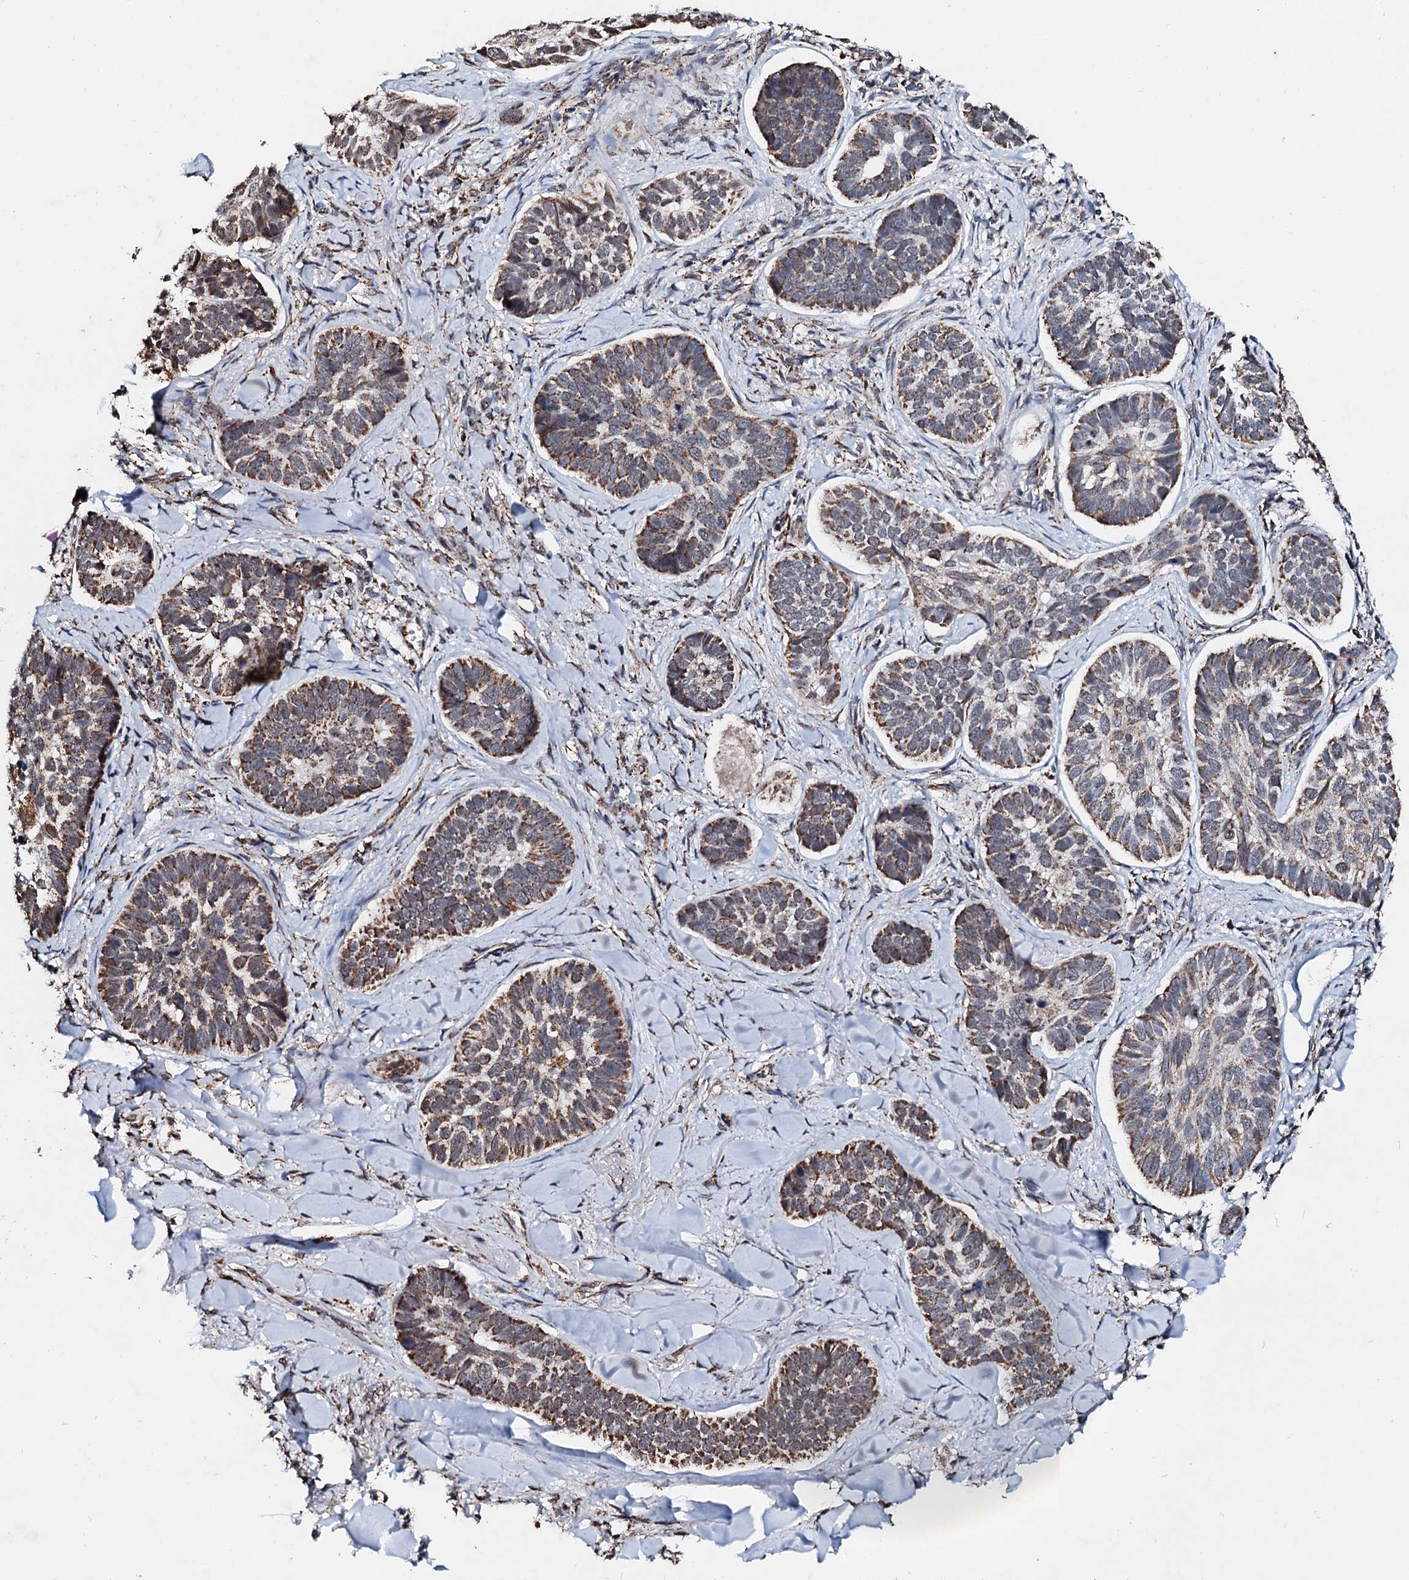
{"staining": {"intensity": "moderate", "quantity": ">75%", "location": "cytoplasmic/membranous"}, "tissue": "skin cancer", "cell_type": "Tumor cells", "image_type": "cancer", "snomed": [{"axis": "morphology", "description": "Basal cell carcinoma"}, {"axis": "topography", "description": "Skin"}], "caption": "Immunohistochemistry micrograph of human skin basal cell carcinoma stained for a protein (brown), which shows medium levels of moderate cytoplasmic/membranous expression in approximately >75% of tumor cells.", "gene": "SECISBP2L", "patient": {"sex": "male", "age": 62}}